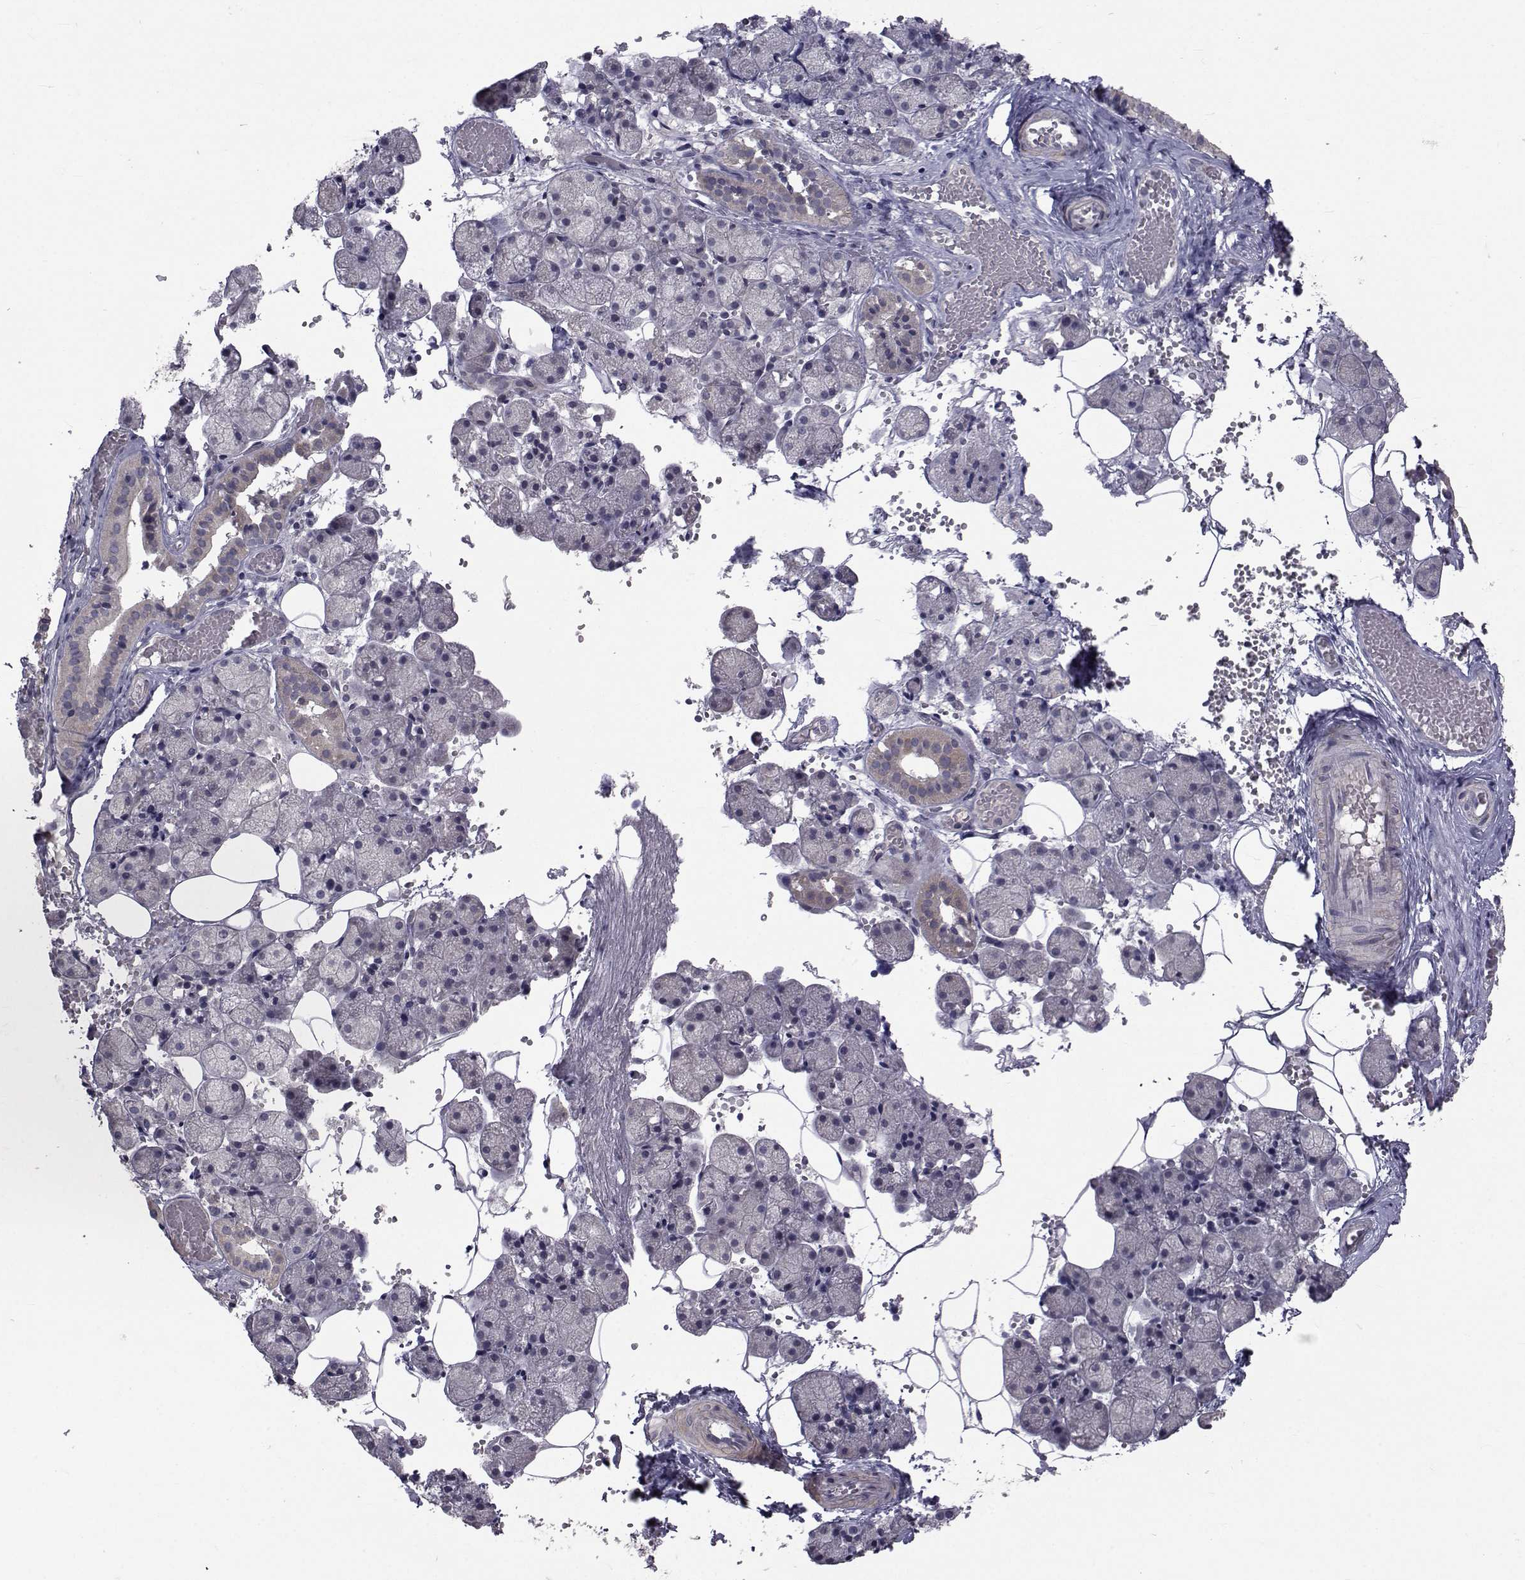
{"staining": {"intensity": "weak", "quantity": "<25%", "location": "cytoplasmic/membranous"}, "tissue": "salivary gland", "cell_type": "Glandular cells", "image_type": "normal", "snomed": [{"axis": "morphology", "description": "Normal tissue, NOS"}, {"axis": "topography", "description": "Salivary gland"}], "caption": "Protein analysis of unremarkable salivary gland demonstrates no significant staining in glandular cells. (Immunohistochemistry (ihc), brightfield microscopy, high magnification).", "gene": "FDXR", "patient": {"sex": "male", "age": 38}}